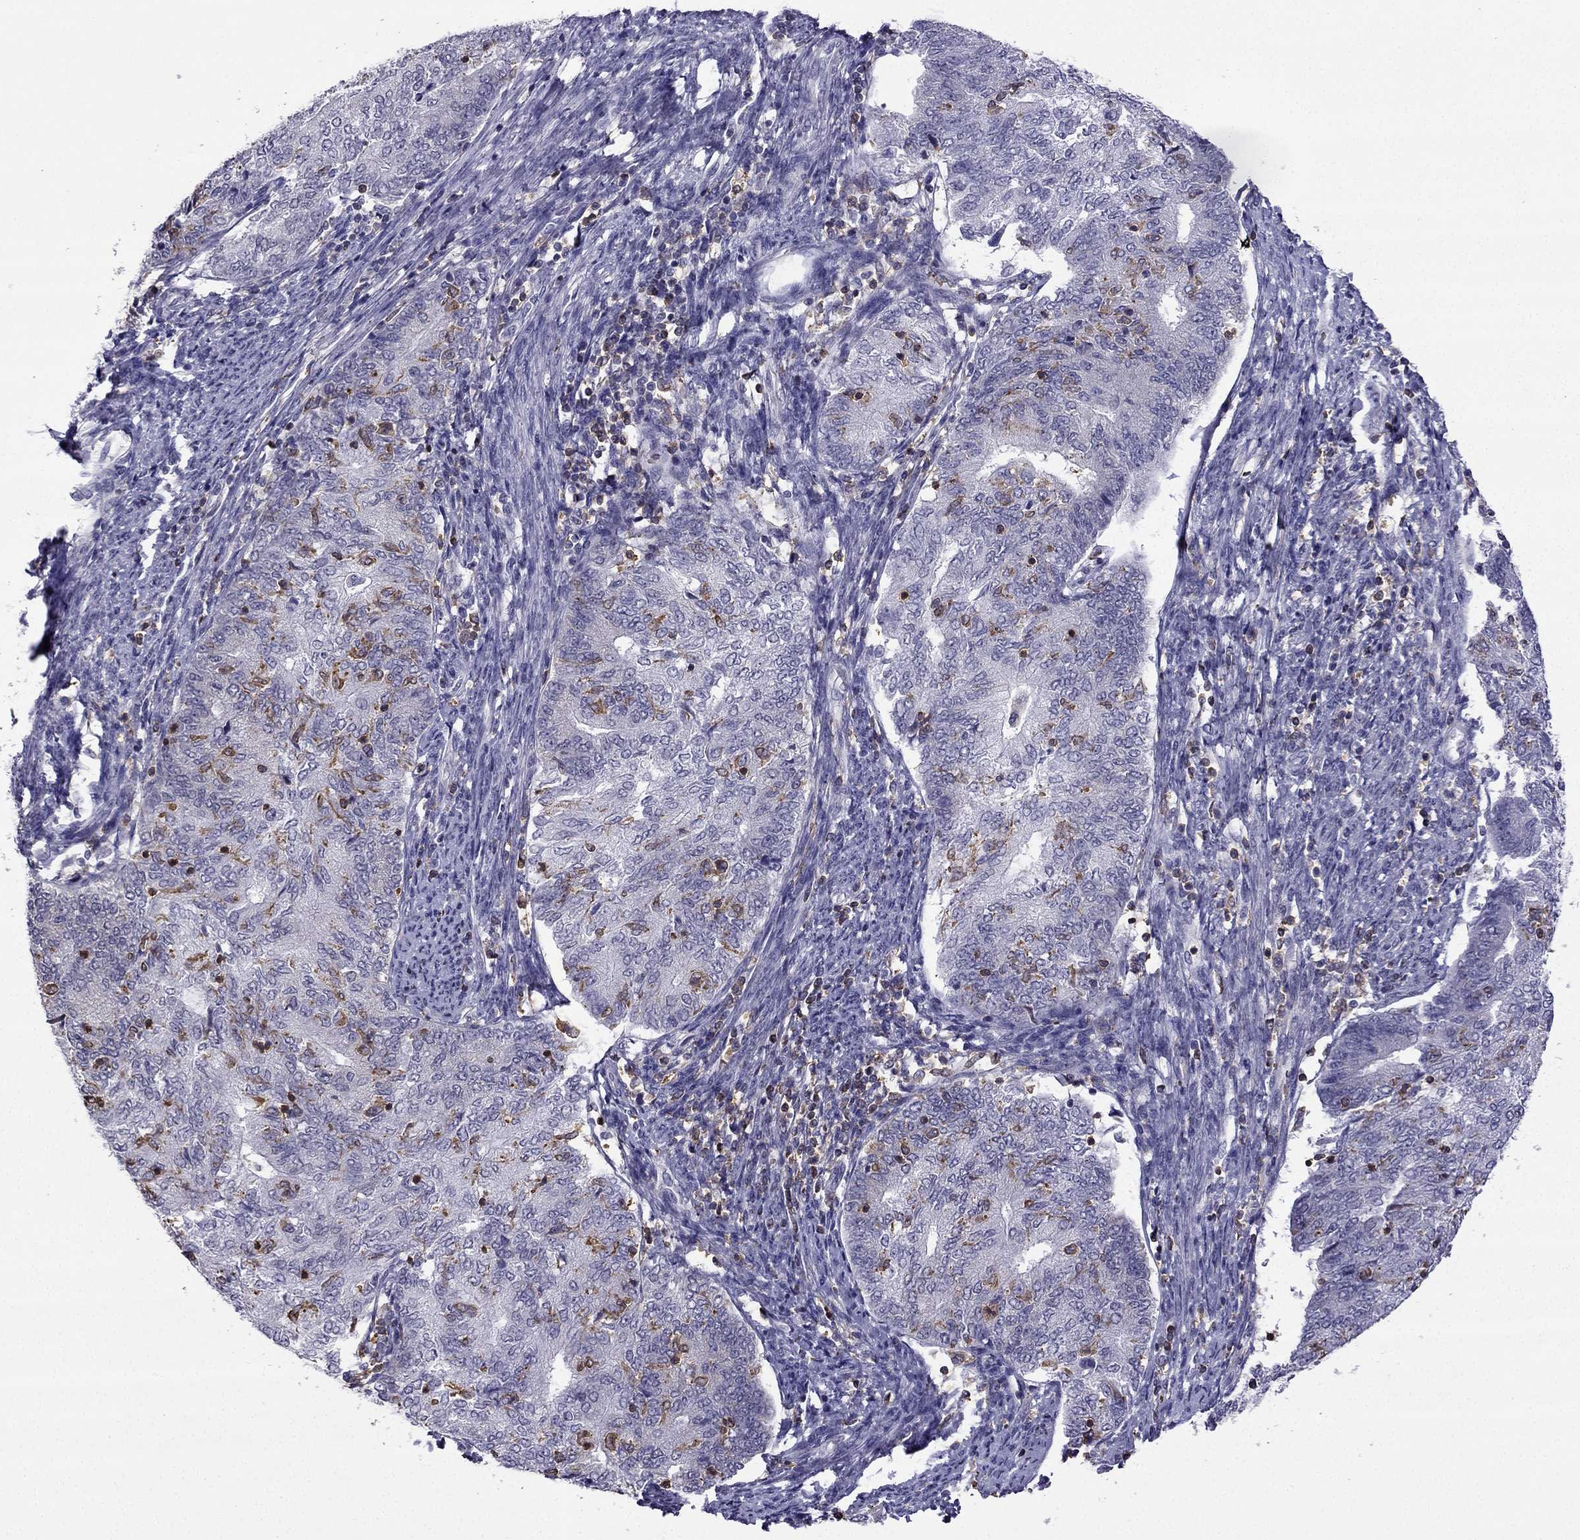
{"staining": {"intensity": "negative", "quantity": "none", "location": "none"}, "tissue": "endometrial cancer", "cell_type": "Tumor cells", "image_type": "cancer", "snomed": [{"axis": "morphology", "description": "Adenocarcinoma, NOS"}, {"axis": "topography", "description": "Endometrium"}], "caption": "High power microscopy image of an immunohistochemistry (IHC) histopathology image of endometrial cancer (adenocarcinoma), revealing no significant positivity in tumor cells.", "gene": "CCK", "patient": {"sex": "female", "age": 65}}